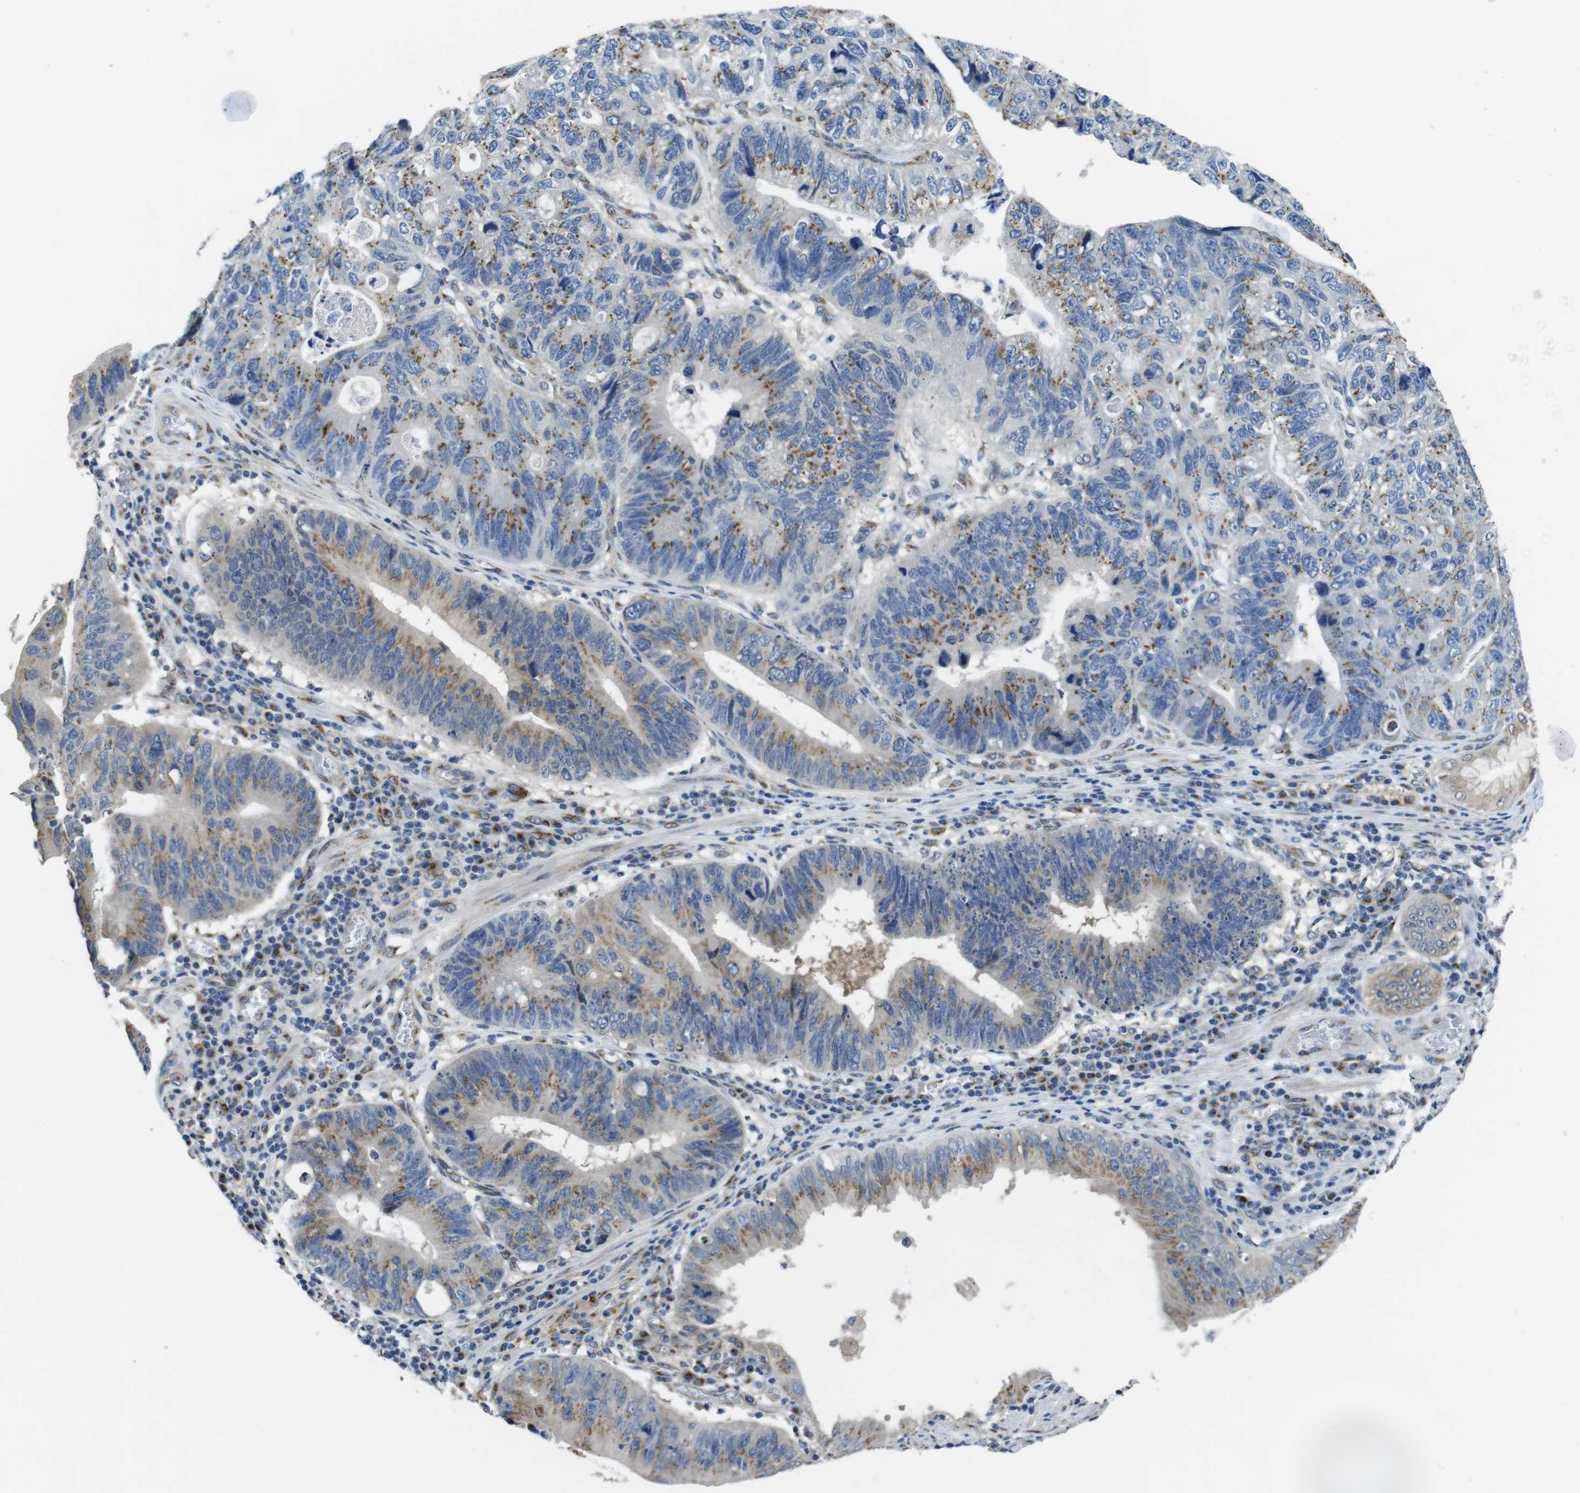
{"staining": {"intensity": "moderate", "quantity": ">75%", "location": "cytoplasmic/membranous"}, "tissue": "stomach cancer", "cell_type": "Tumor cells", "image_type": "cancer", "snomed": [{"axis": "morphology", "description": "Adenocarcinoma, NOS"}, {"axis": "topography", "description": "Stomach"}], "caption": "IHC histopathology image of neoplastic tissue: human adenocarcinoma (stomach) stained using immunohistochemistry reveals medium levels of moderate protein expression localized specifically in the cytoplasmic/membranous of tumor cells, appearing as a cytoplasmic/membranous brown color.", "gene": "RAB6A", "patient": {"sex": "male", "age": 59}}